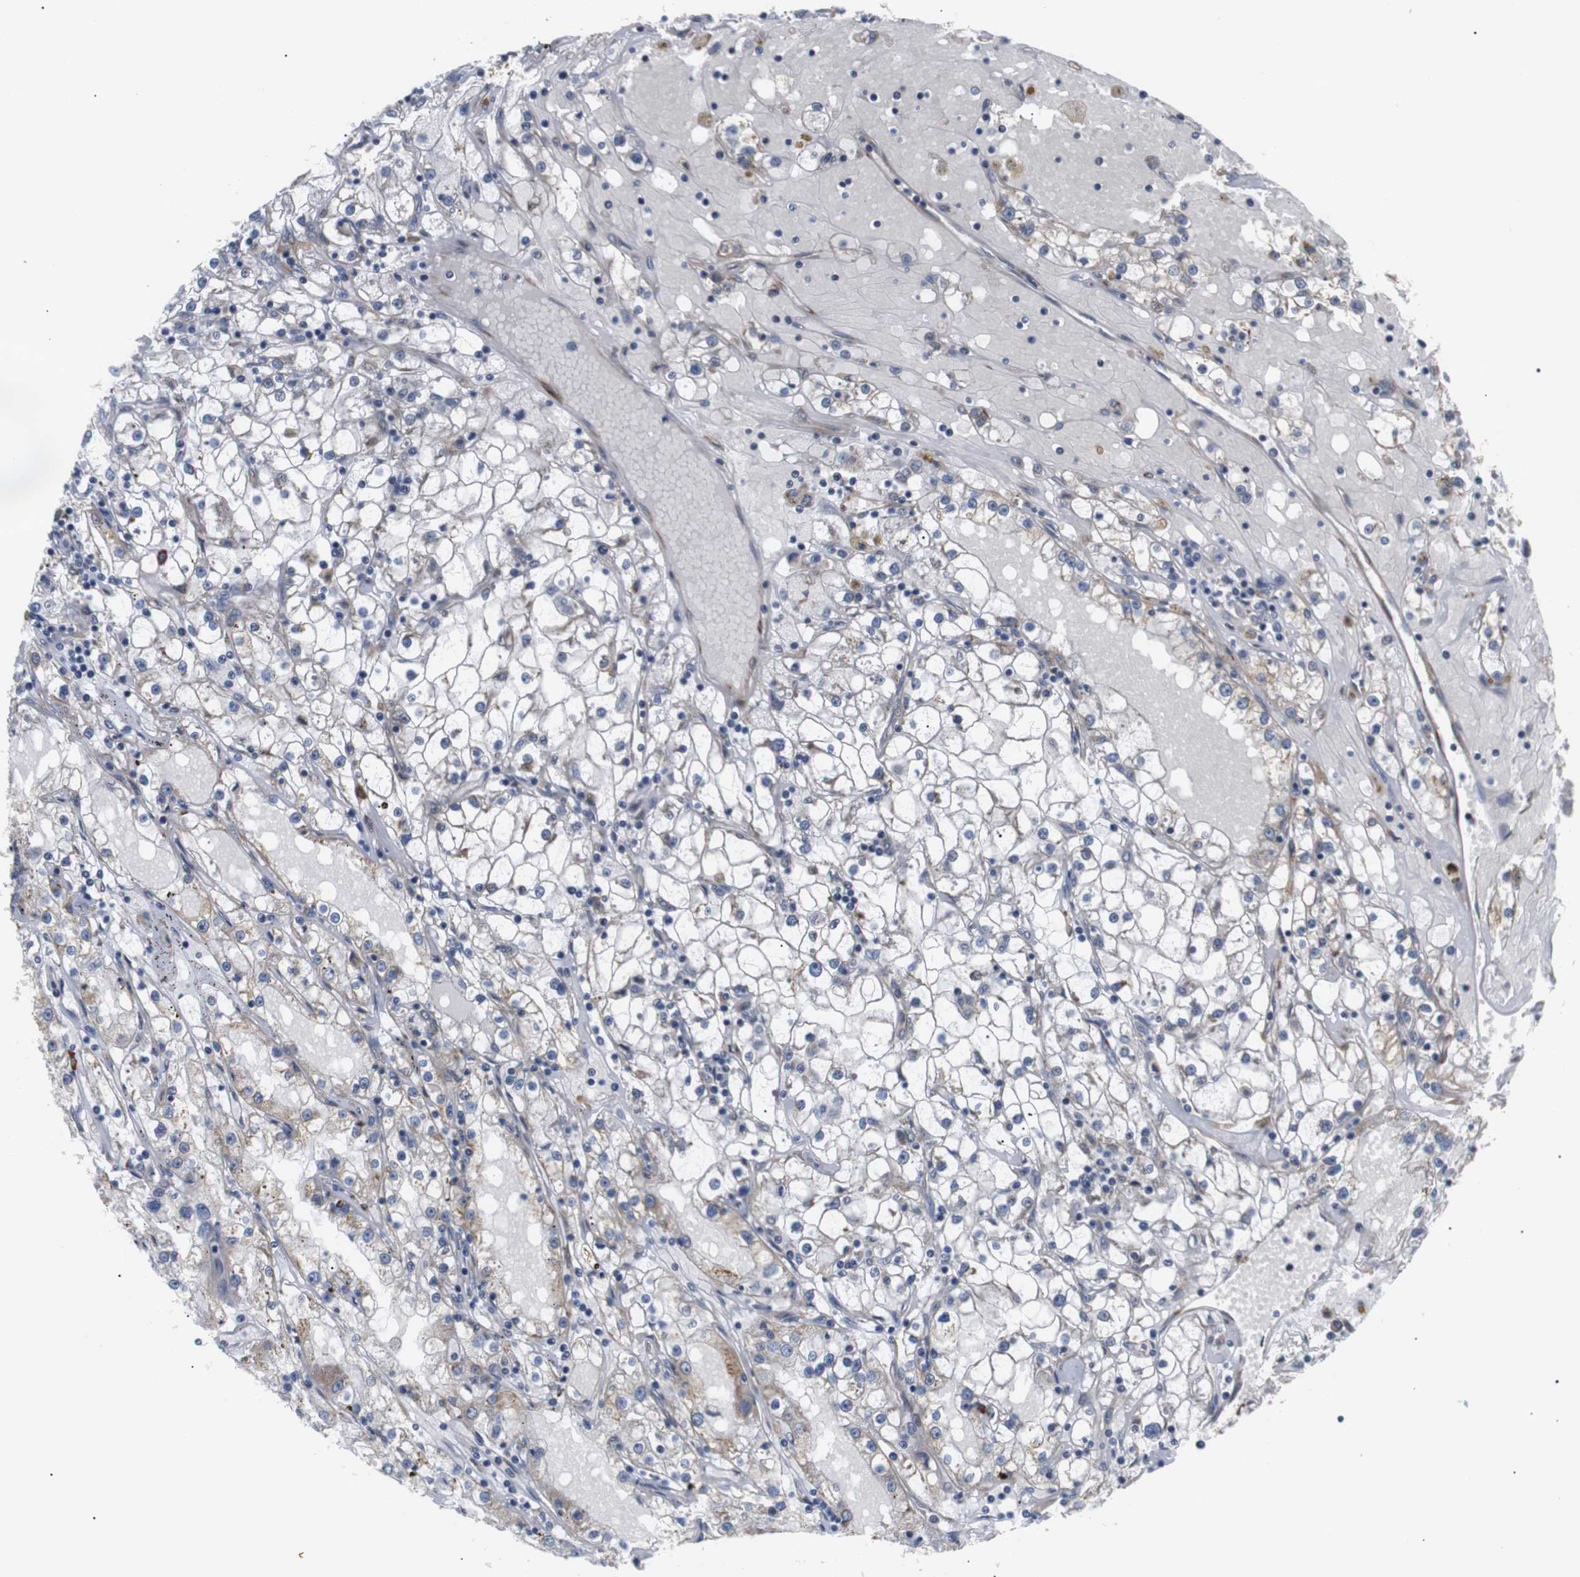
{"staining": {"intensity": "moderate", "quantity": "<25%", "location": "cytoplasmic/membranous"}, "tissue": "renal cancer", "cell_type": "Tumor cells", "image_type": "cancer", "snomed": [{"axis": "morphology", "description": "Adenocarcinoma, NOS"}, {"axis": "topography", "description": "Kidney"}], "caption": "This histopathology image reveals immunohistochemistry staining of human adenocarcinoma (renal), with low moderate cytoplasmic/membranous positivity in about <25% of tumor cells.", "gene": "KANK4", "patient": {"sex": "male", "age": 56}}